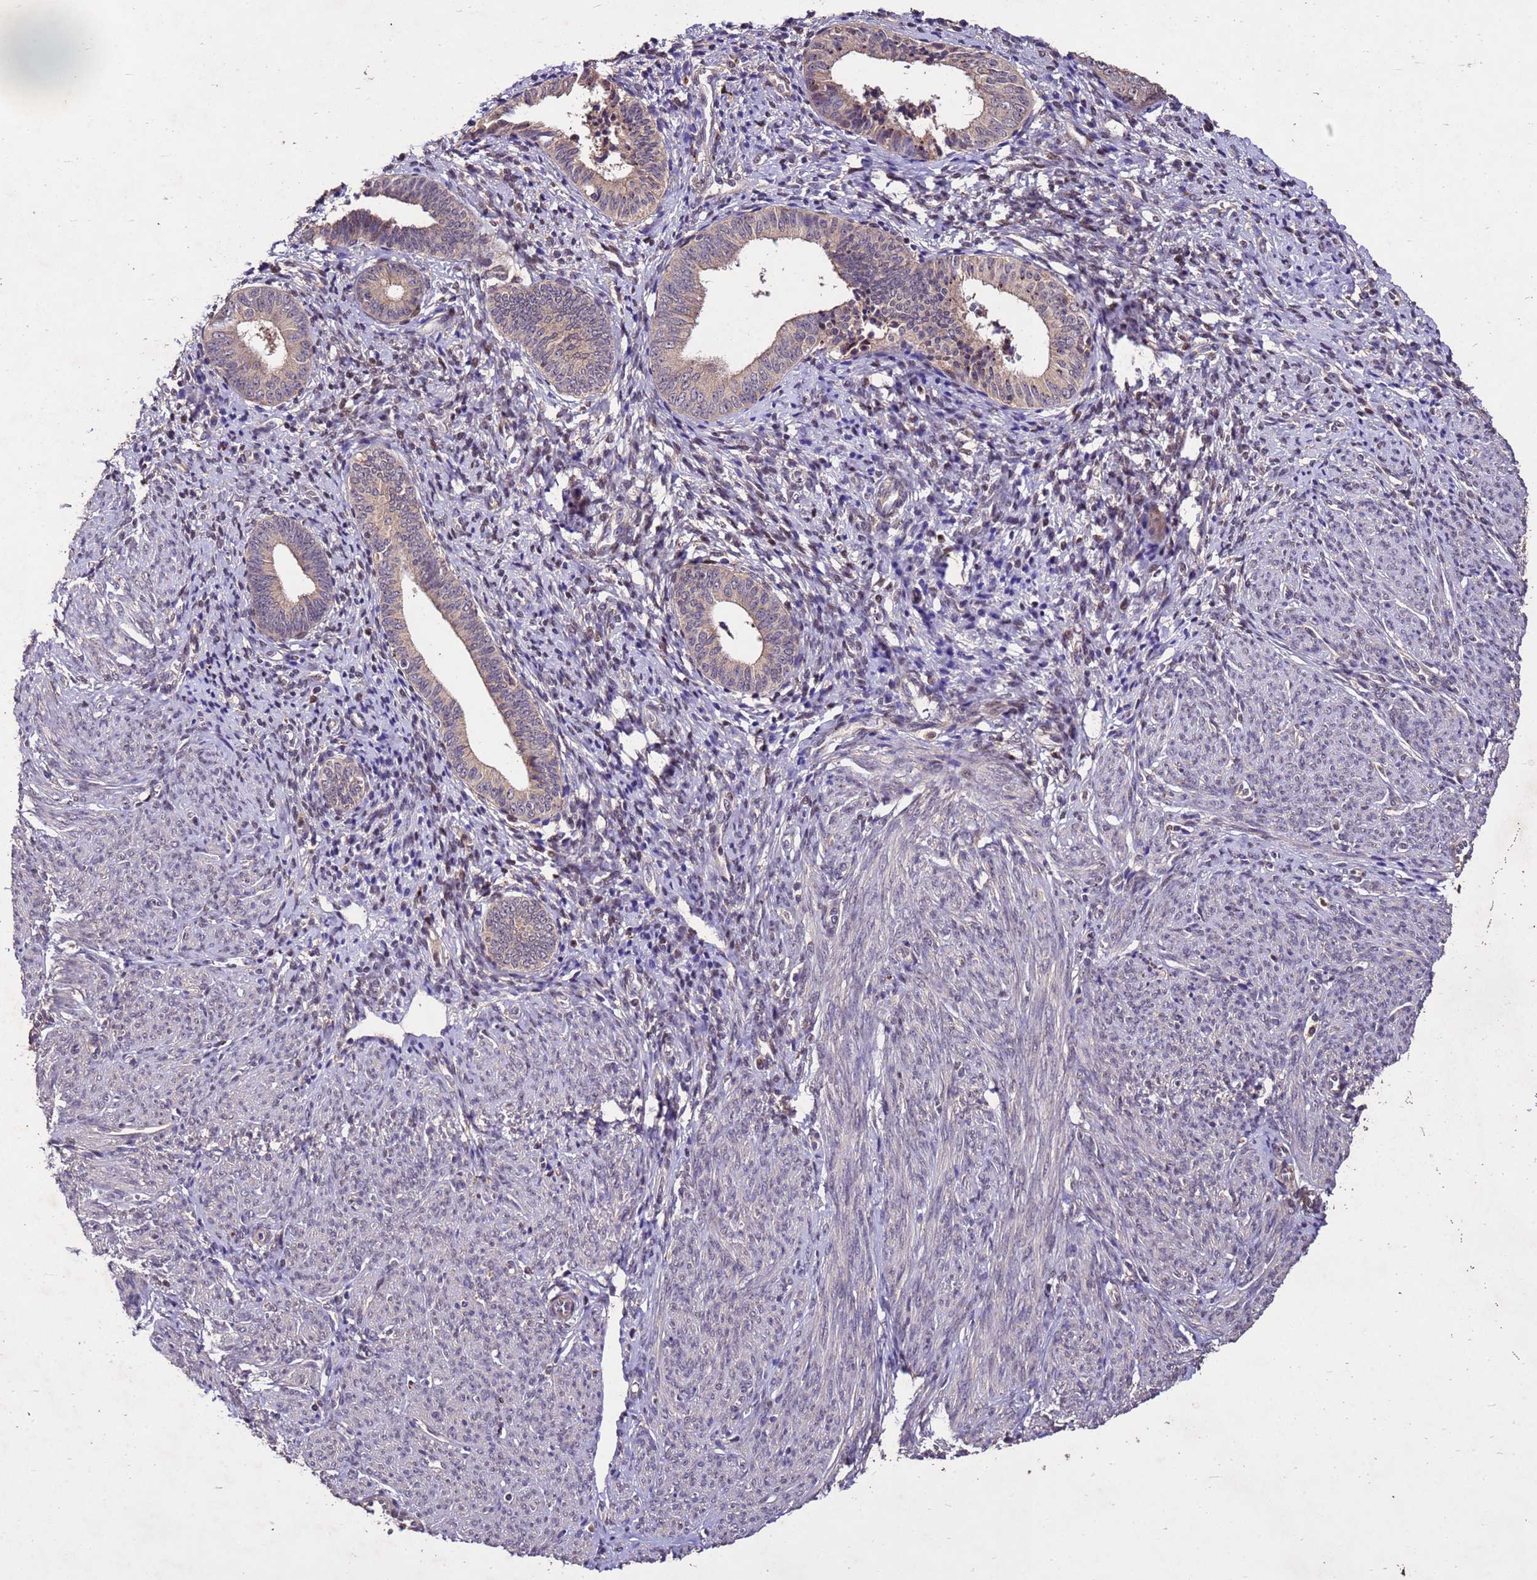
{"staining": {"intensity": "weak", "quantity": ">75%", "location": "cytoplasmic/membranous"}, "tissue": "endometrial cancer", "cell_type": "Tumor cells", "image_type": "cancer", "snomed": [{"axis": "morphology", "description": "Adenocarcinoma, NOS"}, {"axis": "topography", "description": "Endometrium"}], "caption": "This photomicrograph exhibits IHC staining of human adenocarcinoma (endometrial), with low weak cytoplasmic/membranous positivity in about >75% of tumor cells.", "gene": "TOR4A", "patient": {"sex": "female", "age": 79}}